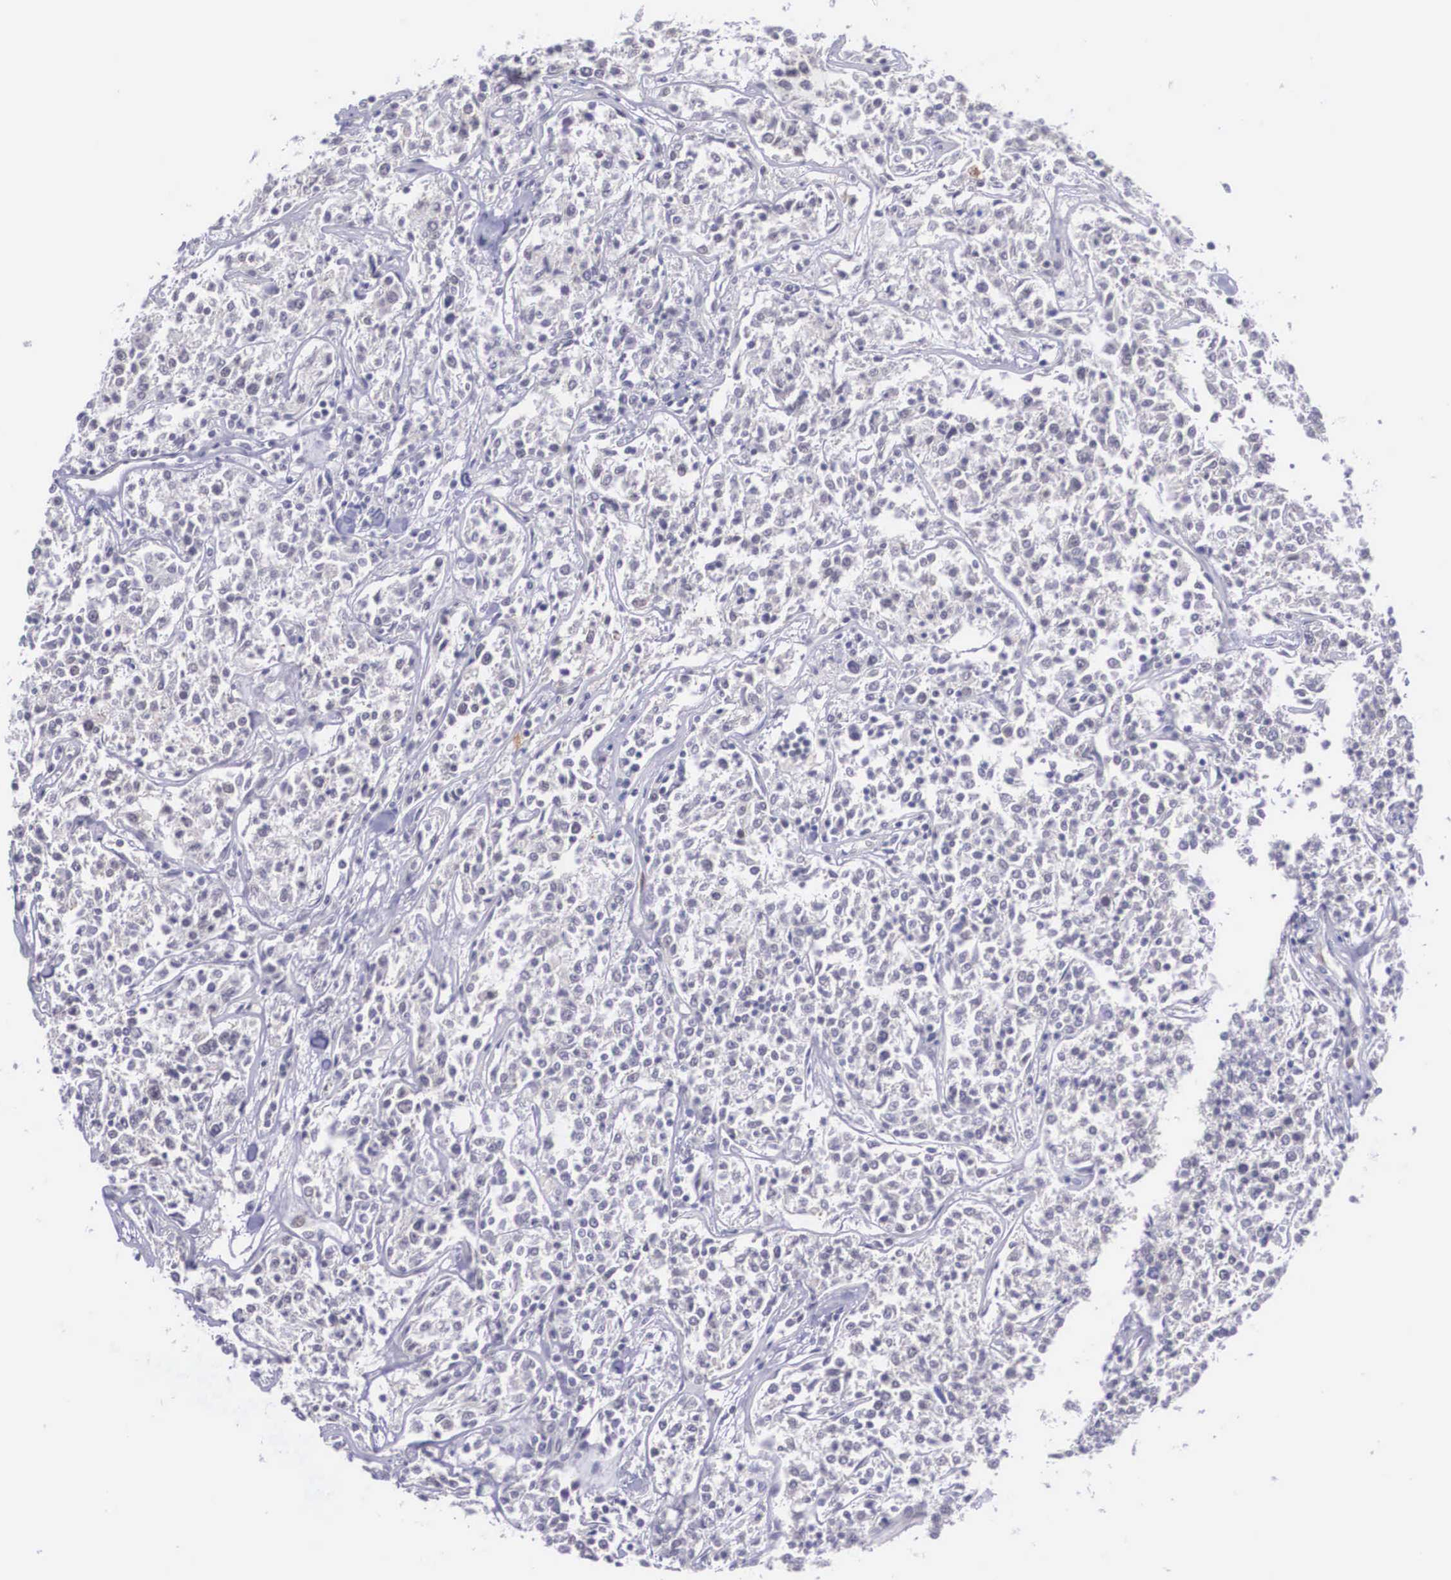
{"staining": {"intensity": "negative", "quantity": "none", "location": "none"}, "tissue": "lymphoma", "cell_type": "Tumor cells", "image_type": "cancer", "snomed": [{"axis": "morphology", "description": "Malignant lymphoma, non-Hodgkin's type, Low grade"}, {"axis": "topography", "description": "Small intestine"}], "caption": "Immunohistochemistry (IHC) image of human malignant lymphoma, non-Hodgkin's type (low-grade) stained for a protein (brown), which exhibits no positivity in tumor cells. Brightfield microscopy of immunohistochemistry (IHC) stained with DAB (3,3'-diaminobenzidine) (brown) and hematoxylin (blue), captured at high magnification.", "gene": "NINL", "patient": {"sex": "female", "age": 59}}